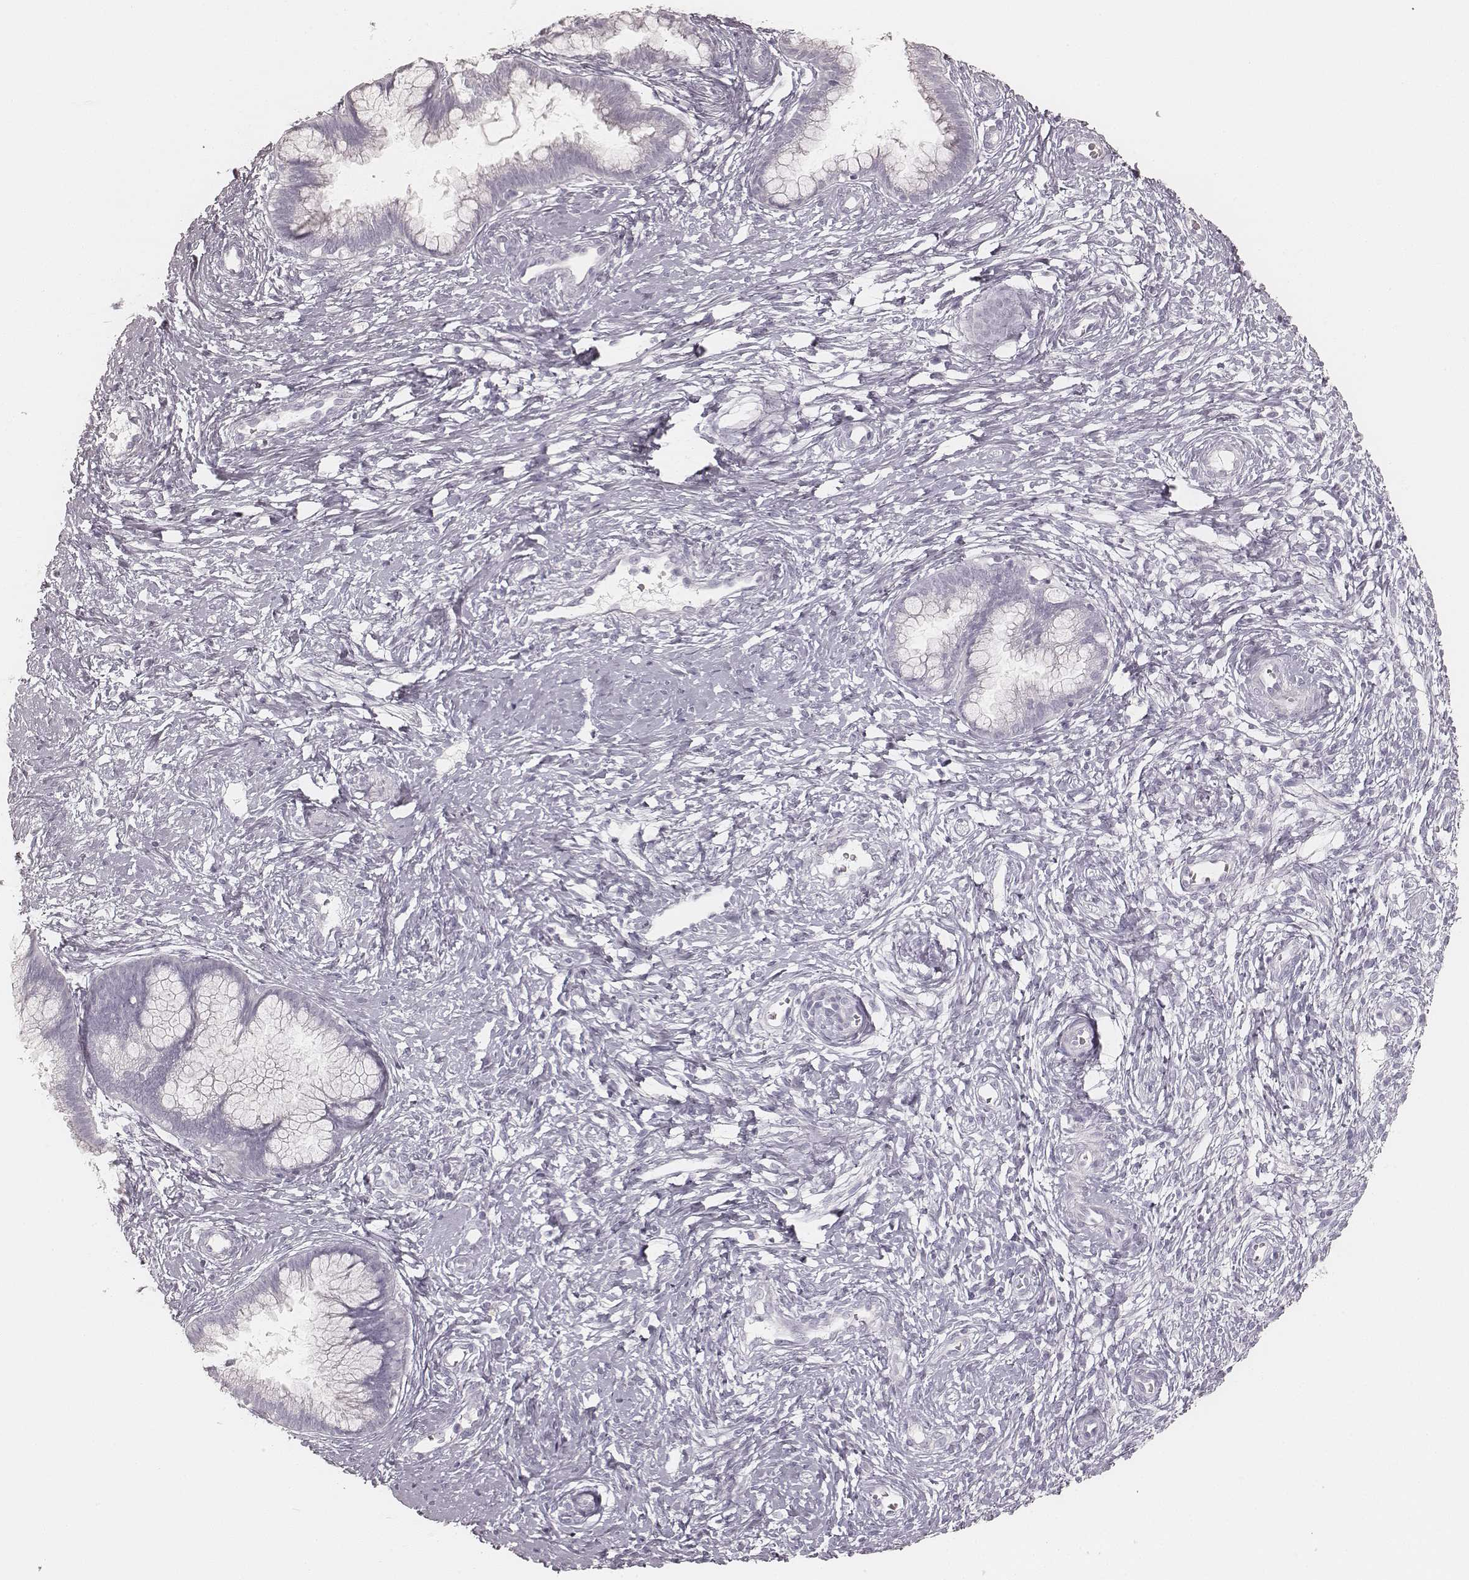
{"staining": {"intensity": "negative", "quantity": "none", "location": "none"}, "tissue": "cervical cancer", "cell_type": "Tumor cells", "image_type": "cancer", "snomed": [{"axis": "morphology", "description": "Squamous cell carcinoma, NOS"}, {"axis": "topography", "description": "Cervix"}], "caption": "A high-resolution histopathology image shows immunohistochemistry staining of squamous cell carcinoma (cervical), which demonstrates no significant positivity in tumor cells.", "gene": "KRT72", "patient": {"sex": "female", "age": 32}}